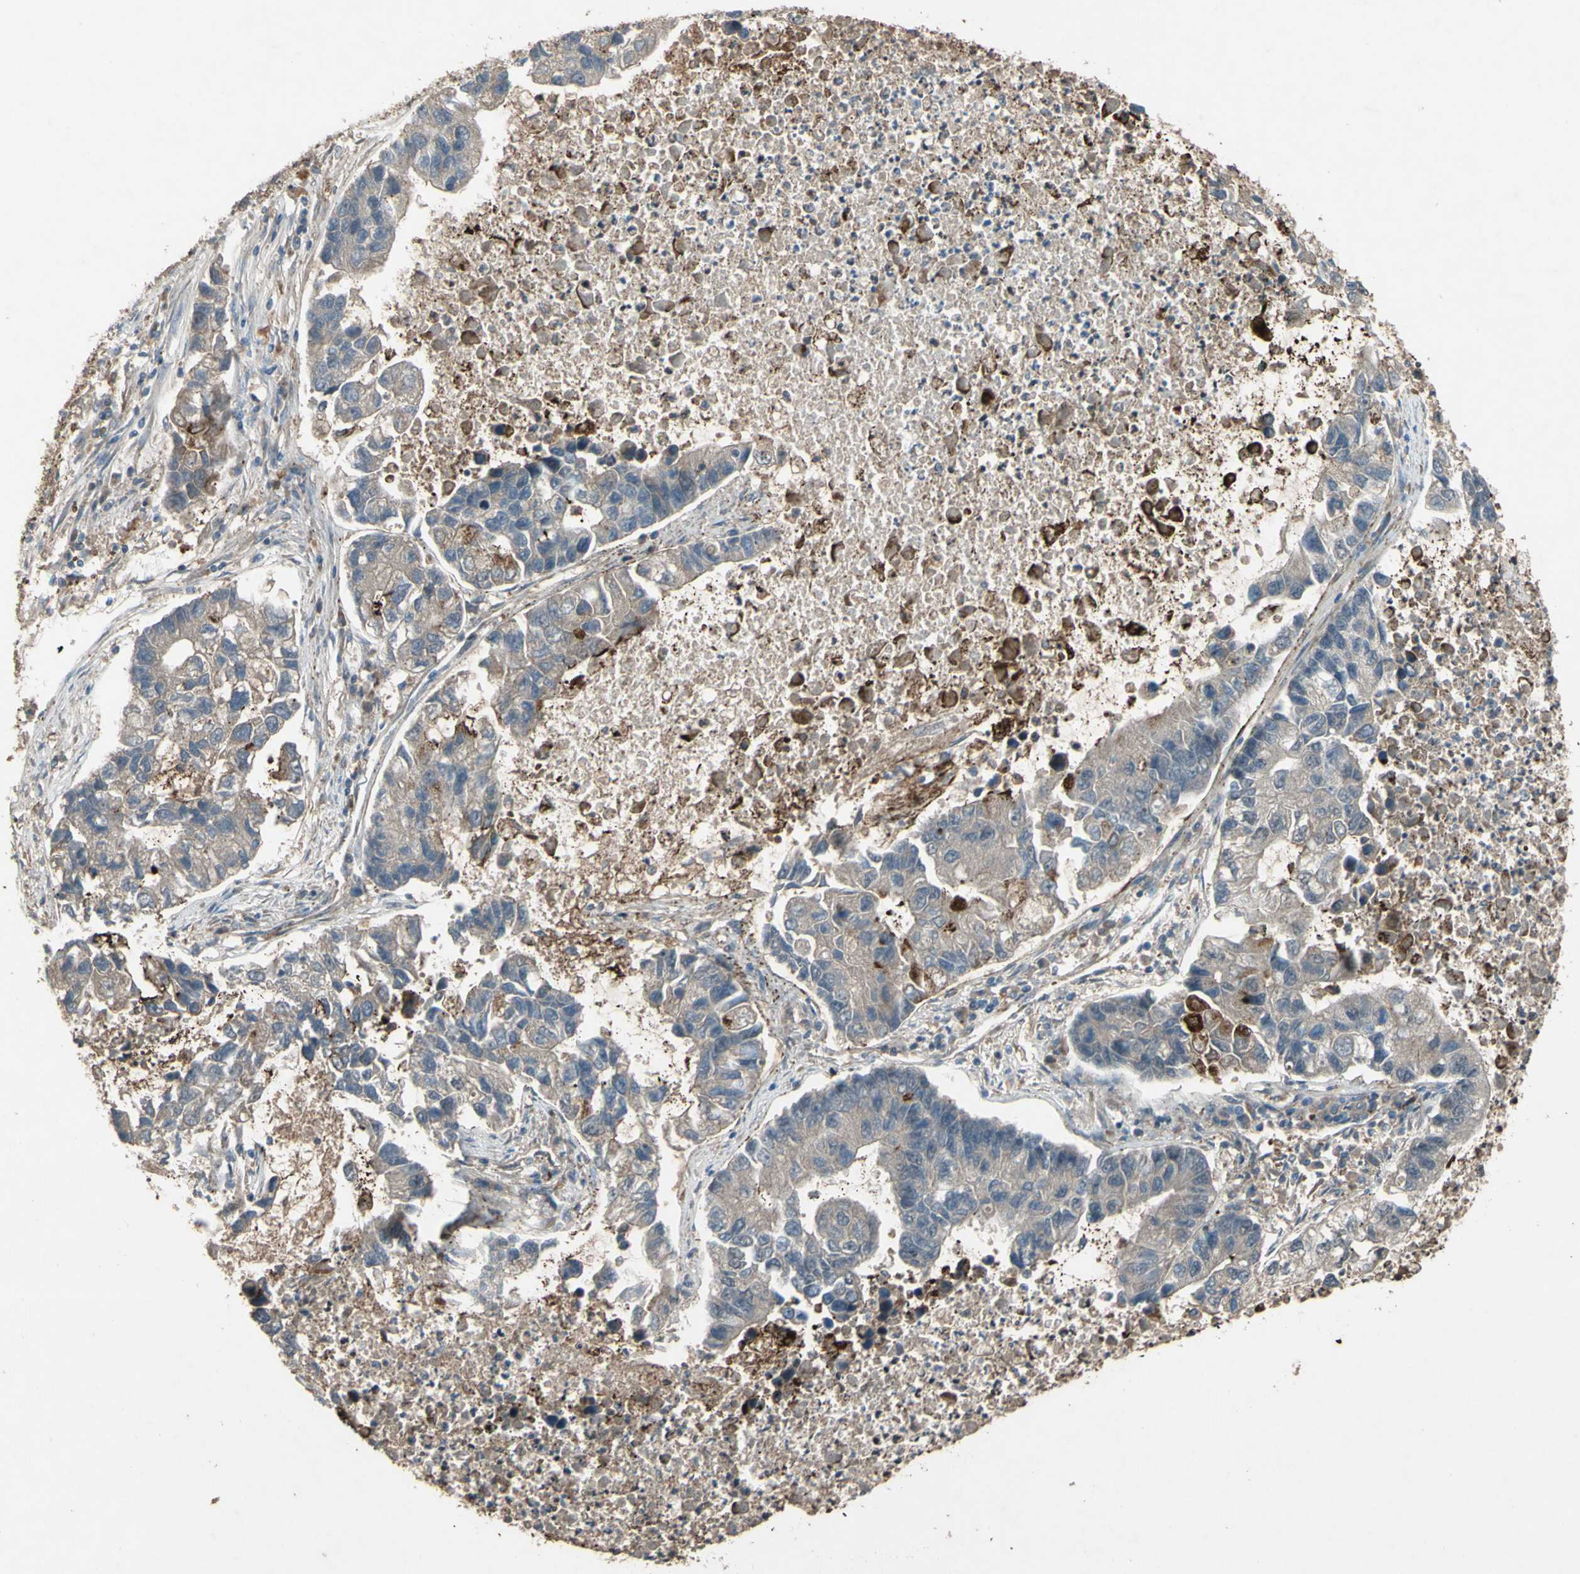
{"staining": {"intensity": "weak", "quantity": "25%-75%", "location": "cytoplasmic/membranous"}, "tissue": "lung cancer", "cell_type": "Tumor cells", "image_type": "cancer", "snomed": [{"axis": "morphology", "description": "Adenocarcinoma, NOS"}, {"axis": "topography", "description": "Lung"}], "caption": "Weak cytoplasmic/membranous positivity for a protein is identified in approximately 25%-75% of tumor cells of lung cancer (adenocarcinoma) using immunohistochemistry.", "gene": "SHROOM4", "patient": {"sex": "female", "age": 51}}